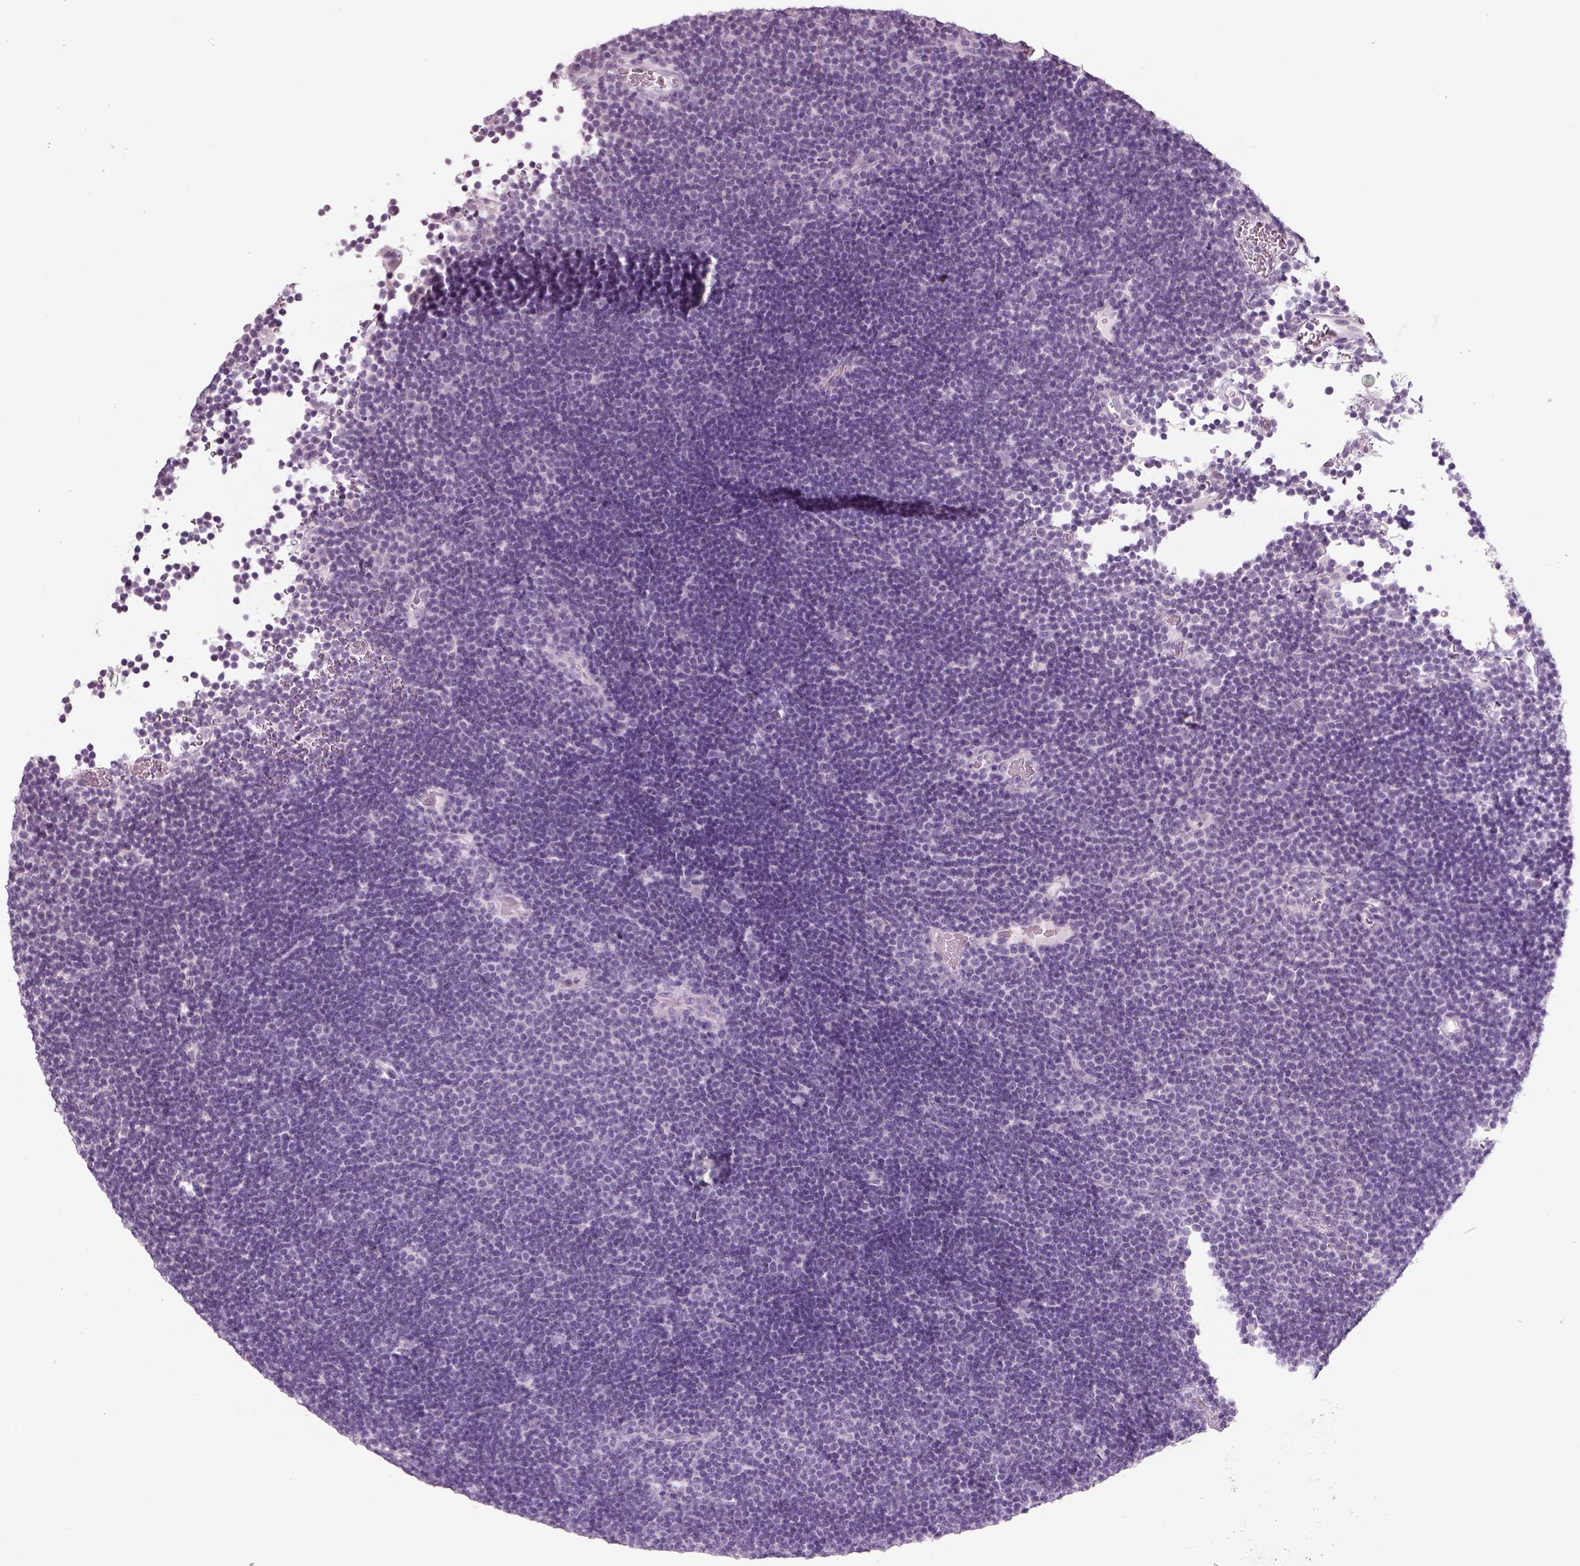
{"staining": {"intensity": "negative", "quantity": "none", "location": "none"}, "tissue": "lymphoma", "cell_type": "Tumor cells", "image_type": "cancer", "snomed": [{"axis": "morphology", "description": "Malignant lymphoma, non-Hodgkin's type, Low grade"}, {"axis": "topography", "description": "Brain"}], "caption": "A photomicrograph of human lymphoma is negative for staining in tumor cells.", "gene": "SLC6A2", "patient": {"sex": "female", "age": 66}}